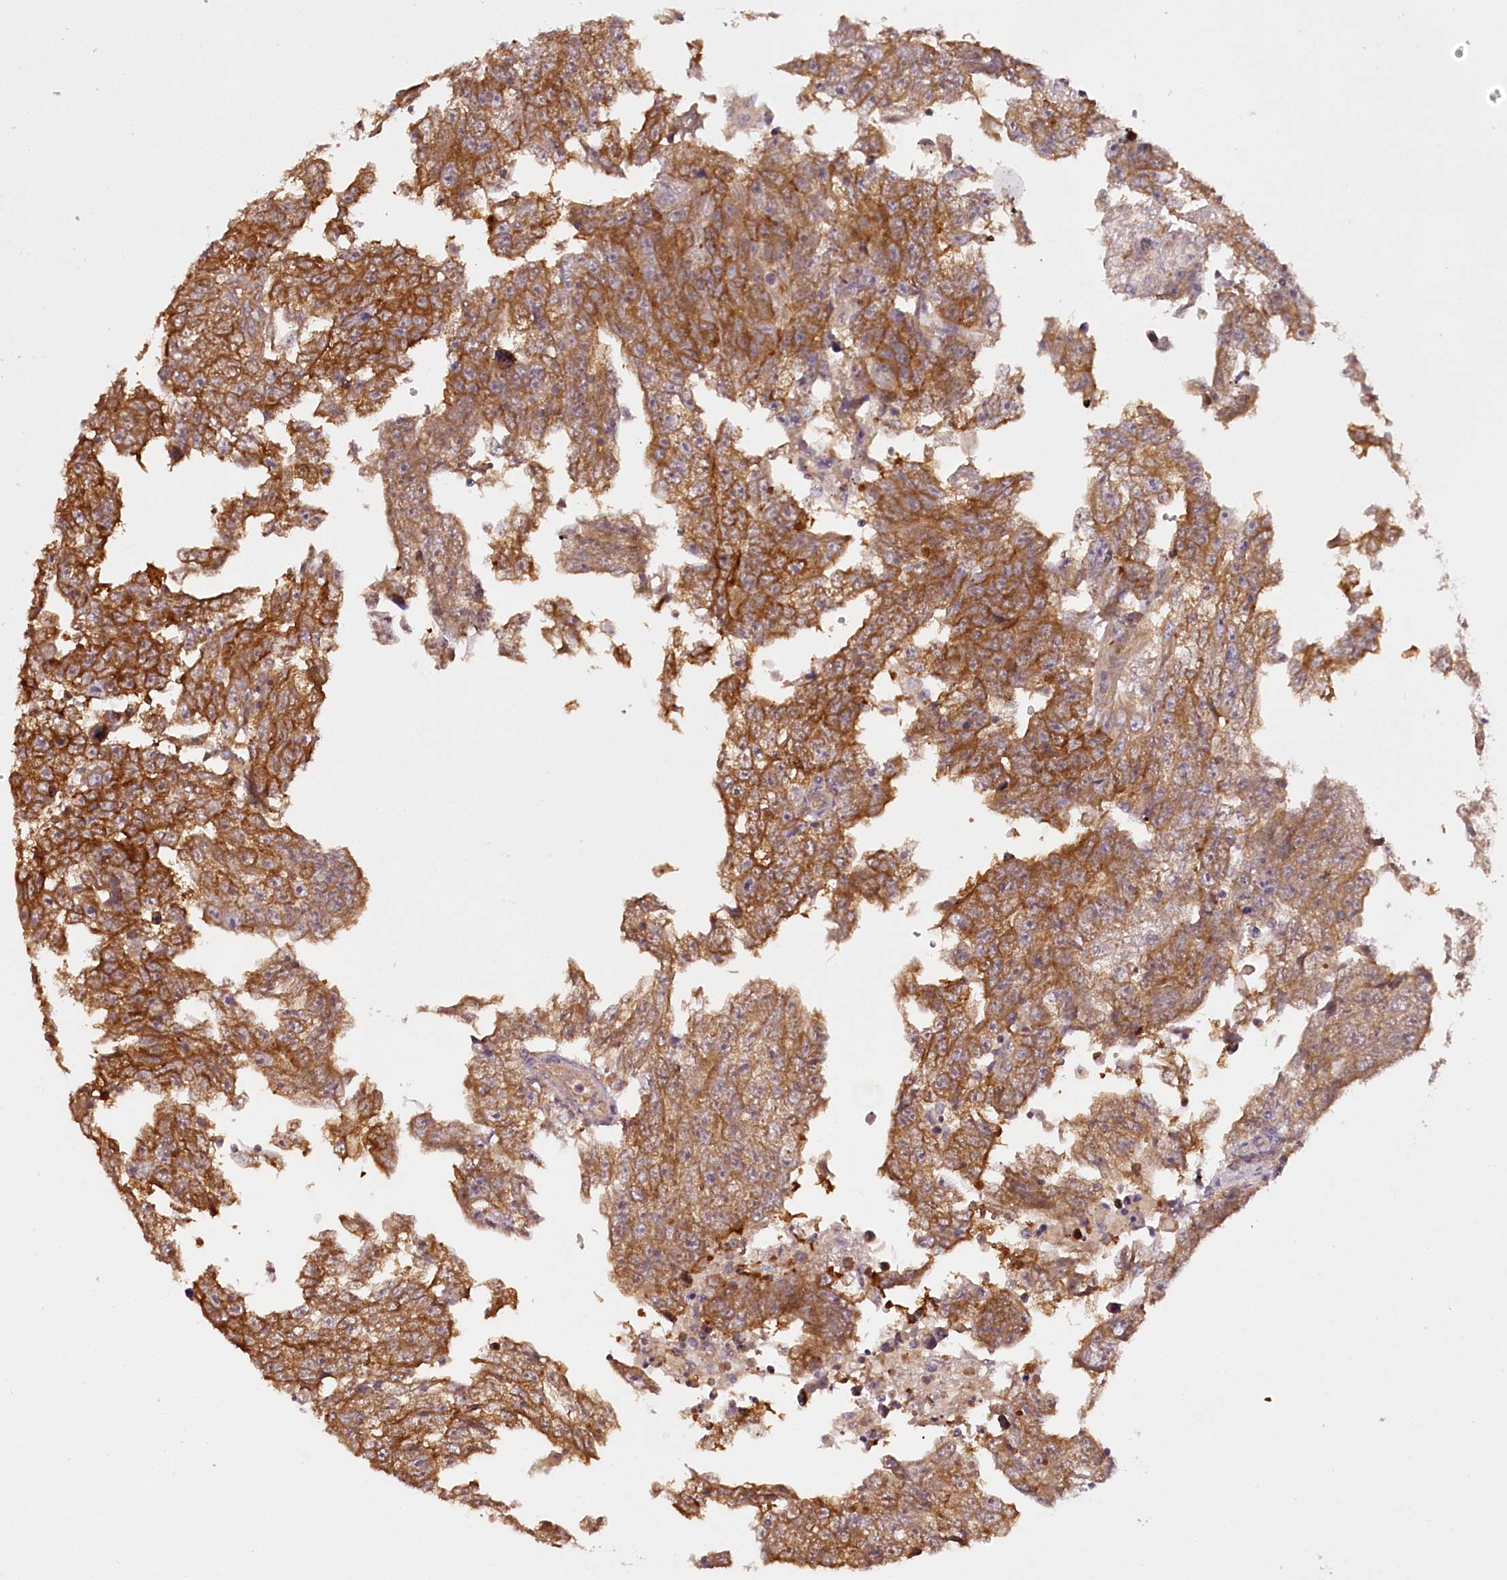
{"staining": {"intensity": "moderate", "quantity": ">75%", "location": "cytoplasmic/membranous,nuclear"}, "tissue": "testis cancer", "cell_type": "Tumor cells", "image_type": "cancer", "snomed": [{"axis": "morphology", "description": "Carcinoma, Embryonal, NOS"}, {"axis": "topography", "description": "Testis"}], "caption": "A micrograph of testis cancer stained for a protein demonstrates moderate cytoplasmic/membranous and nuclear brown staining in tumor cells.", "gene": "TARS1", "patient": {"sex": "male", "age": 25}}